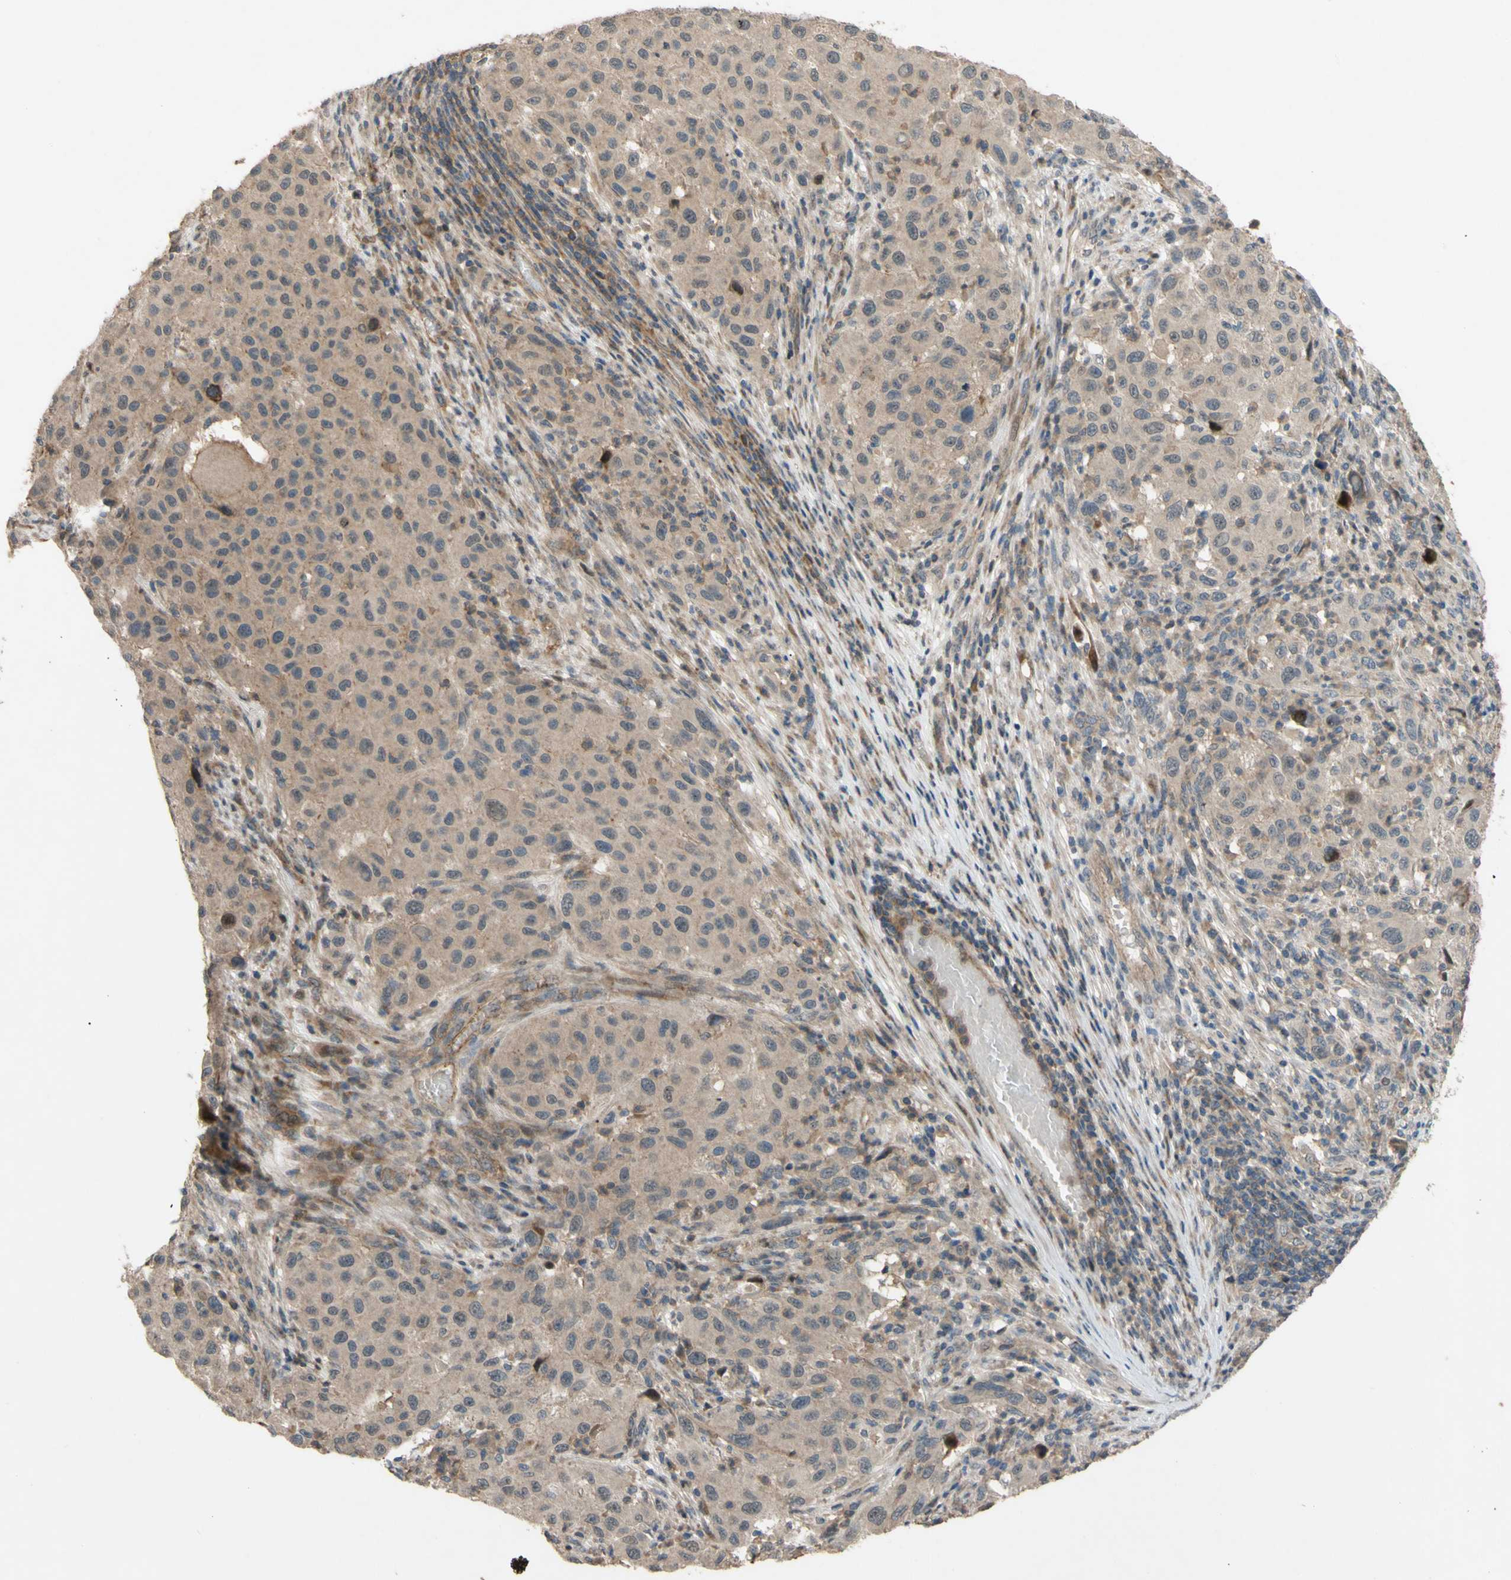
{"staining": {"intensity": "weak", "quantity": ">75%", "location": "cytoplasmic/membranous"}, "tissue": "melanoma", "cell_type": "Tumor cells", "image_type": "cancer", "snomed": [{"axis": "morphology", "description": "Malignant melanoma, Metastatic site"}, {"axis": "topography", "description": "Lymph node"}], "caption": "Protein analysis of malignant melanoma (metastatic site) tissue demonstrates weak cytoplasmic/membranous staining in about >75% of tumor cells.", "gene": "SHROOM4", "patient": {"sex": "male", "age": 61}}